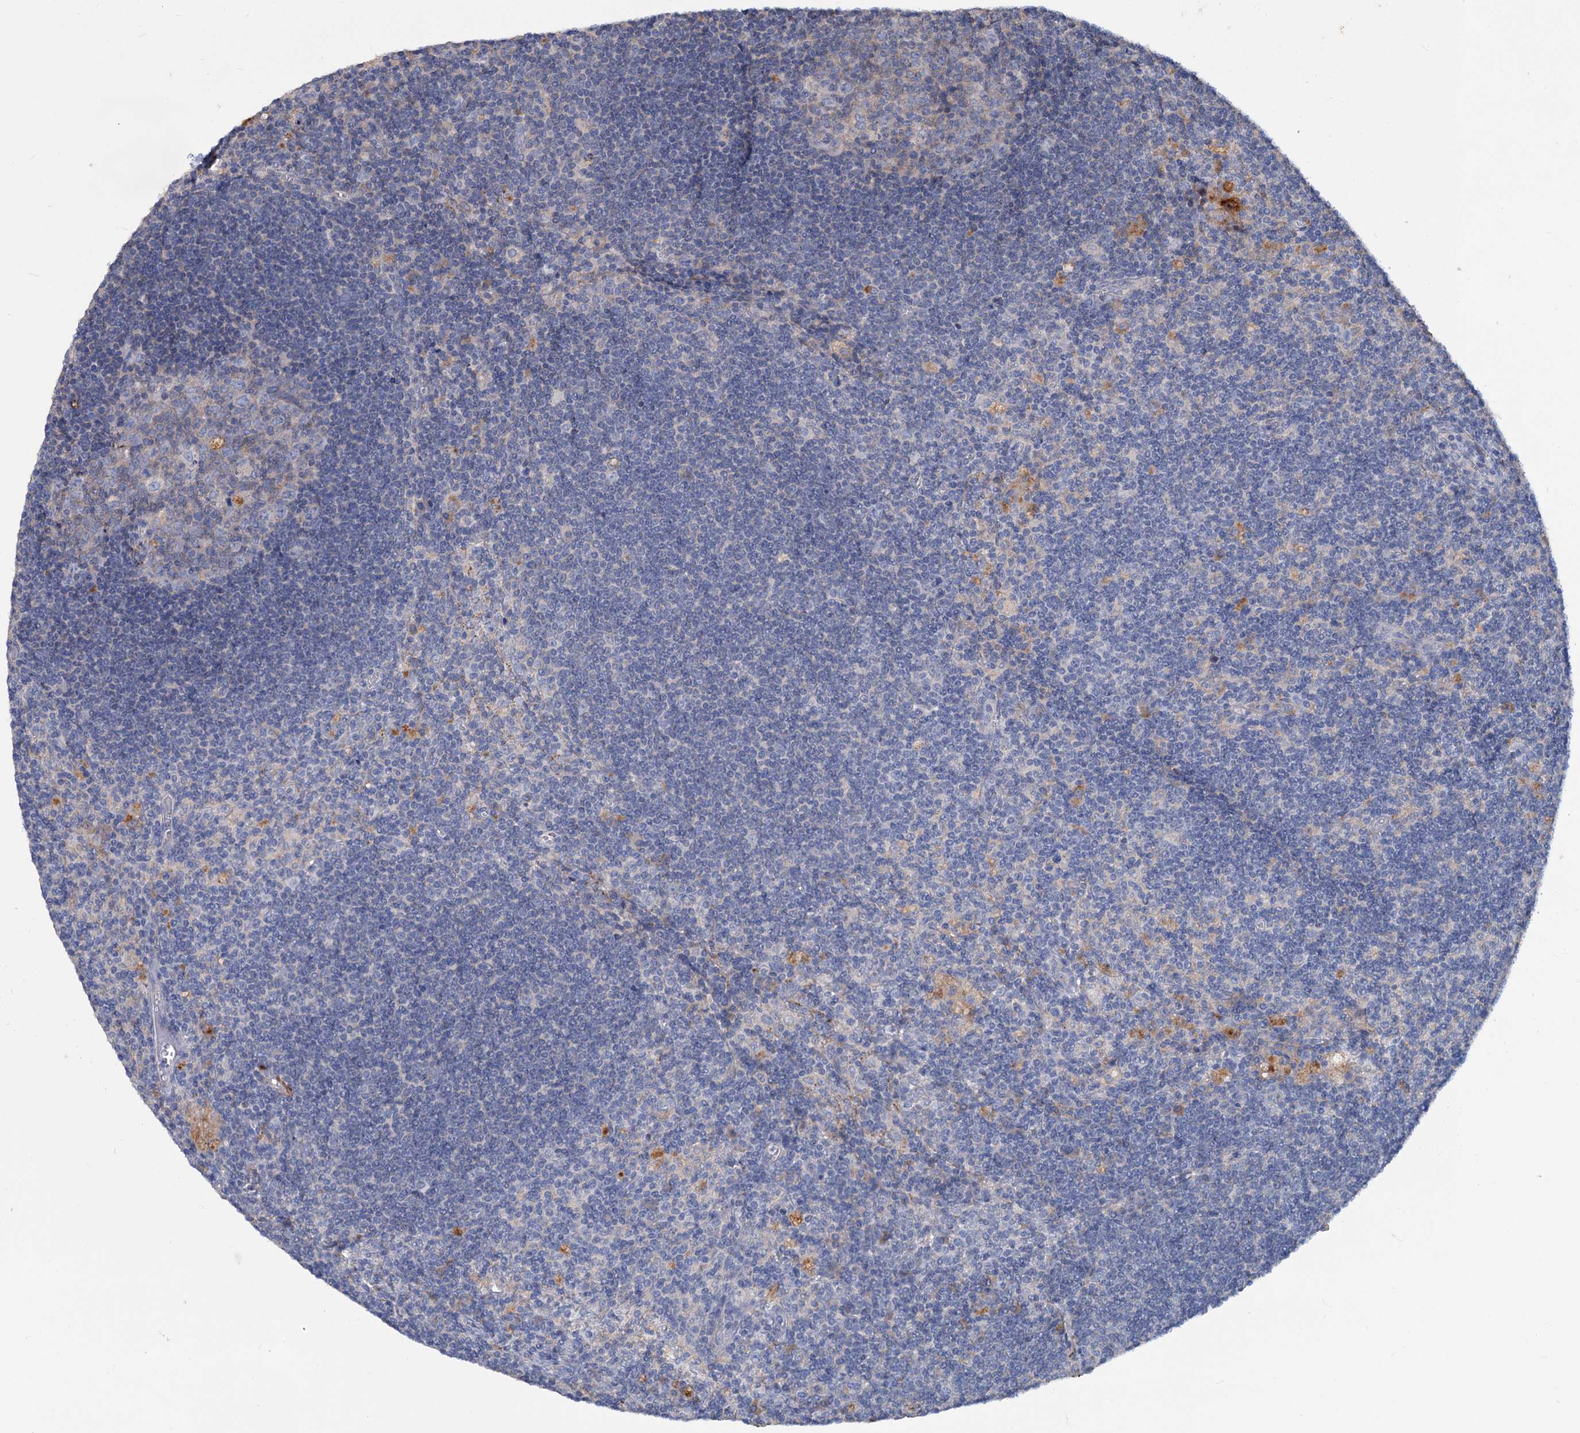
{"staining": {"intensity": "negative", "quantity": "none", "location": "none"}, "tissue": "lymph node", "cell_type": "Germinal center cells", "image_type": "normal", "snomed": [{"axis": "morphology", "description": "Normal tissue, NOS"}, {"axis": "topography", "description": "Lymph node"}], "caption": "Immunohistochemistry (IHC) photomicrograph of benign lymph node: lymph node stained with DAB displays no significant protein expression in germinal center cells. The staining was performed using DAB (3,3'-diaminobenzidine) to visualize the protein expression in brown, while the nuclei were stained in blue with hematoxylin (Magnification: 20x).", "gene": "URAD", "patient": {"sex": "male", "age": 69}}